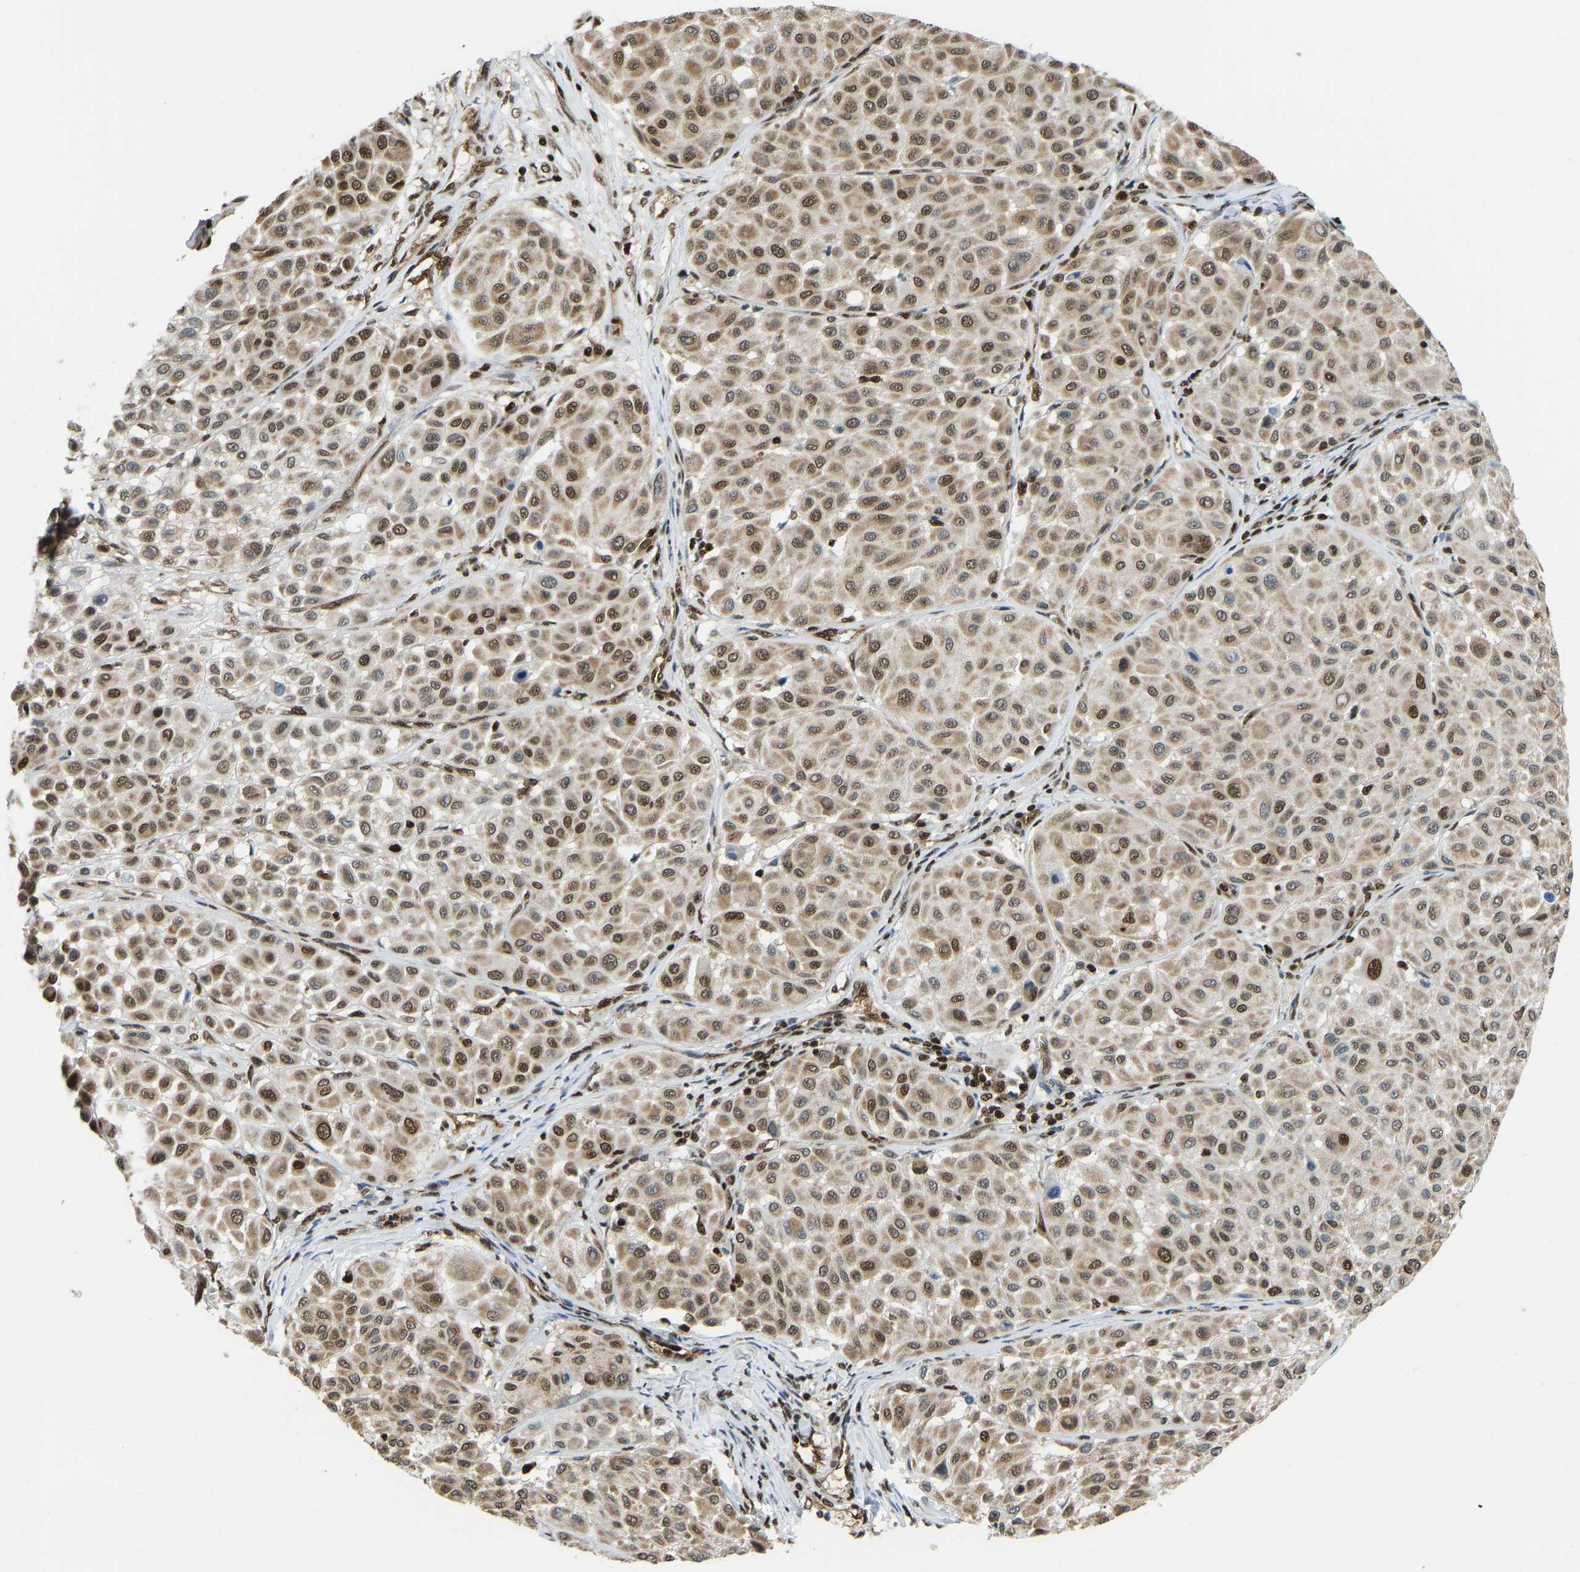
{"staining": {"intensity": "moderate", "quantity": ">75%", "location": "cytoplasmic/membranous,nuclear"}, "tissue": "melanoma", "cell_type": "Tumor cells", "image_type": "cancer", "snomed": [{"axis": "morphology", "description": "Malignant melanoma, Metastatic site"}, {"axis": "topography", "description": "Soft tissue"}], "caption": "IHC photomicrograph of neoplastic tissue: malignant melanoma (metastatic site) stained using IHC exhibits medium levels of moderate protein expression localized specifically in the cytoplasmic/membranous and nuclear of tumor cells, appearing as a cytoplasmic/membranous and nuclear brown color.", "gene": "ZSCAN20", "patient": {"sex": "male", "age": 41}}